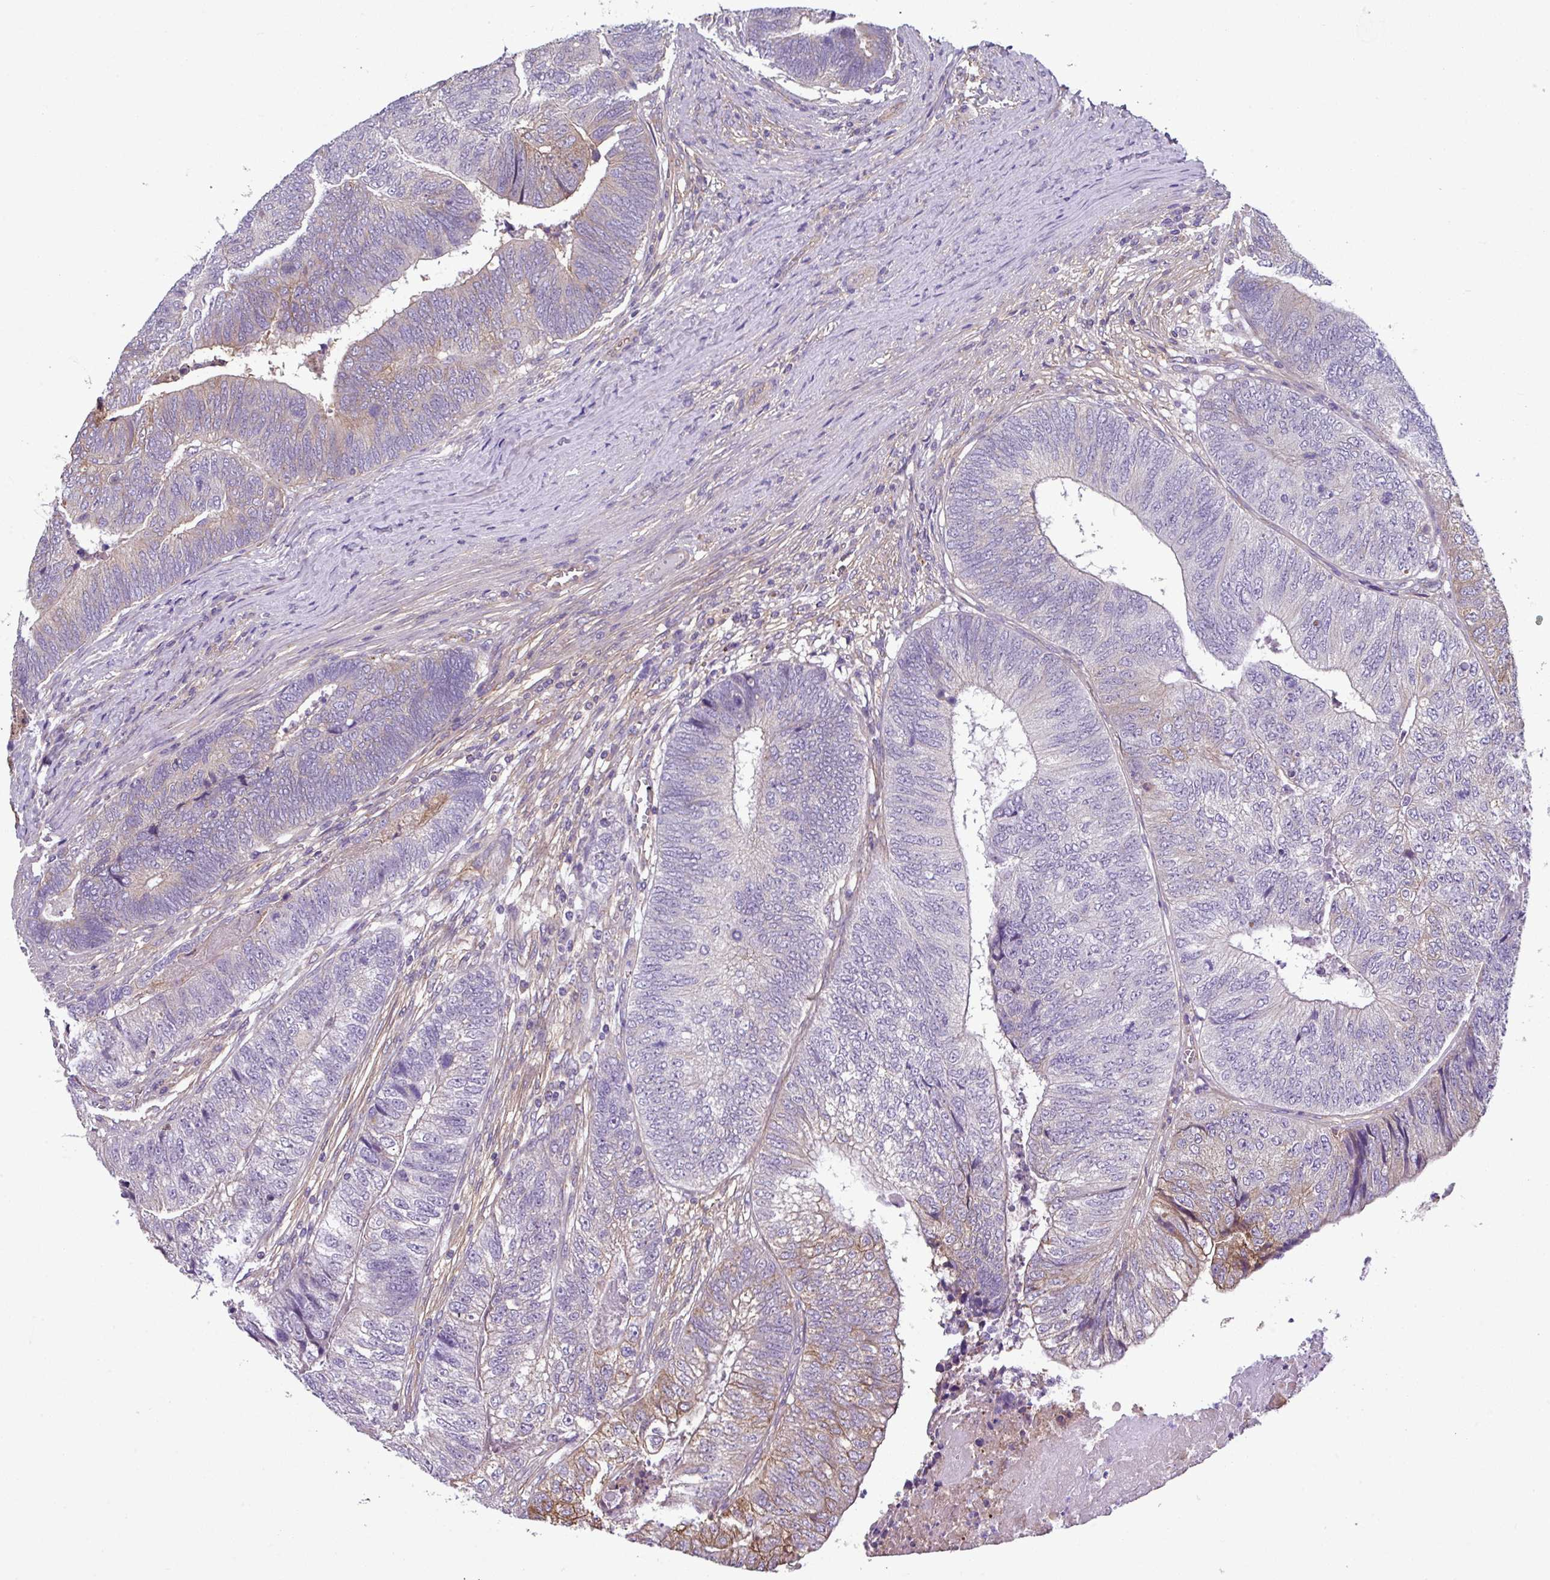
{"staining": {"intensity": "moderate", "quantity": "25%-75%", "location": "cytoplasmic/membranous"}, "tissue": "colorectal cancer", "cell_type": "Tumor cells", "image_type": "cancer", "snomed": [{"axis": "morphology", "description": "Adenocarcinoma, NOS"}, {"axis": "topography", "description": "Colon"}], "caption": "Immunohistochemical staining of human adenocarcinoma (colorectal) displays medium levels of moderate cytoplasmic/membranous staining in about 25%-75% of tumor cells. The staining was performed using DAB (3,3'-diaminobenzidine), with brown indicating positive protein expression. Nuclei are stained blue with hematoxylin.", "gene": "SLC23A2", "patient": {"sex": "female", "age": 67}}